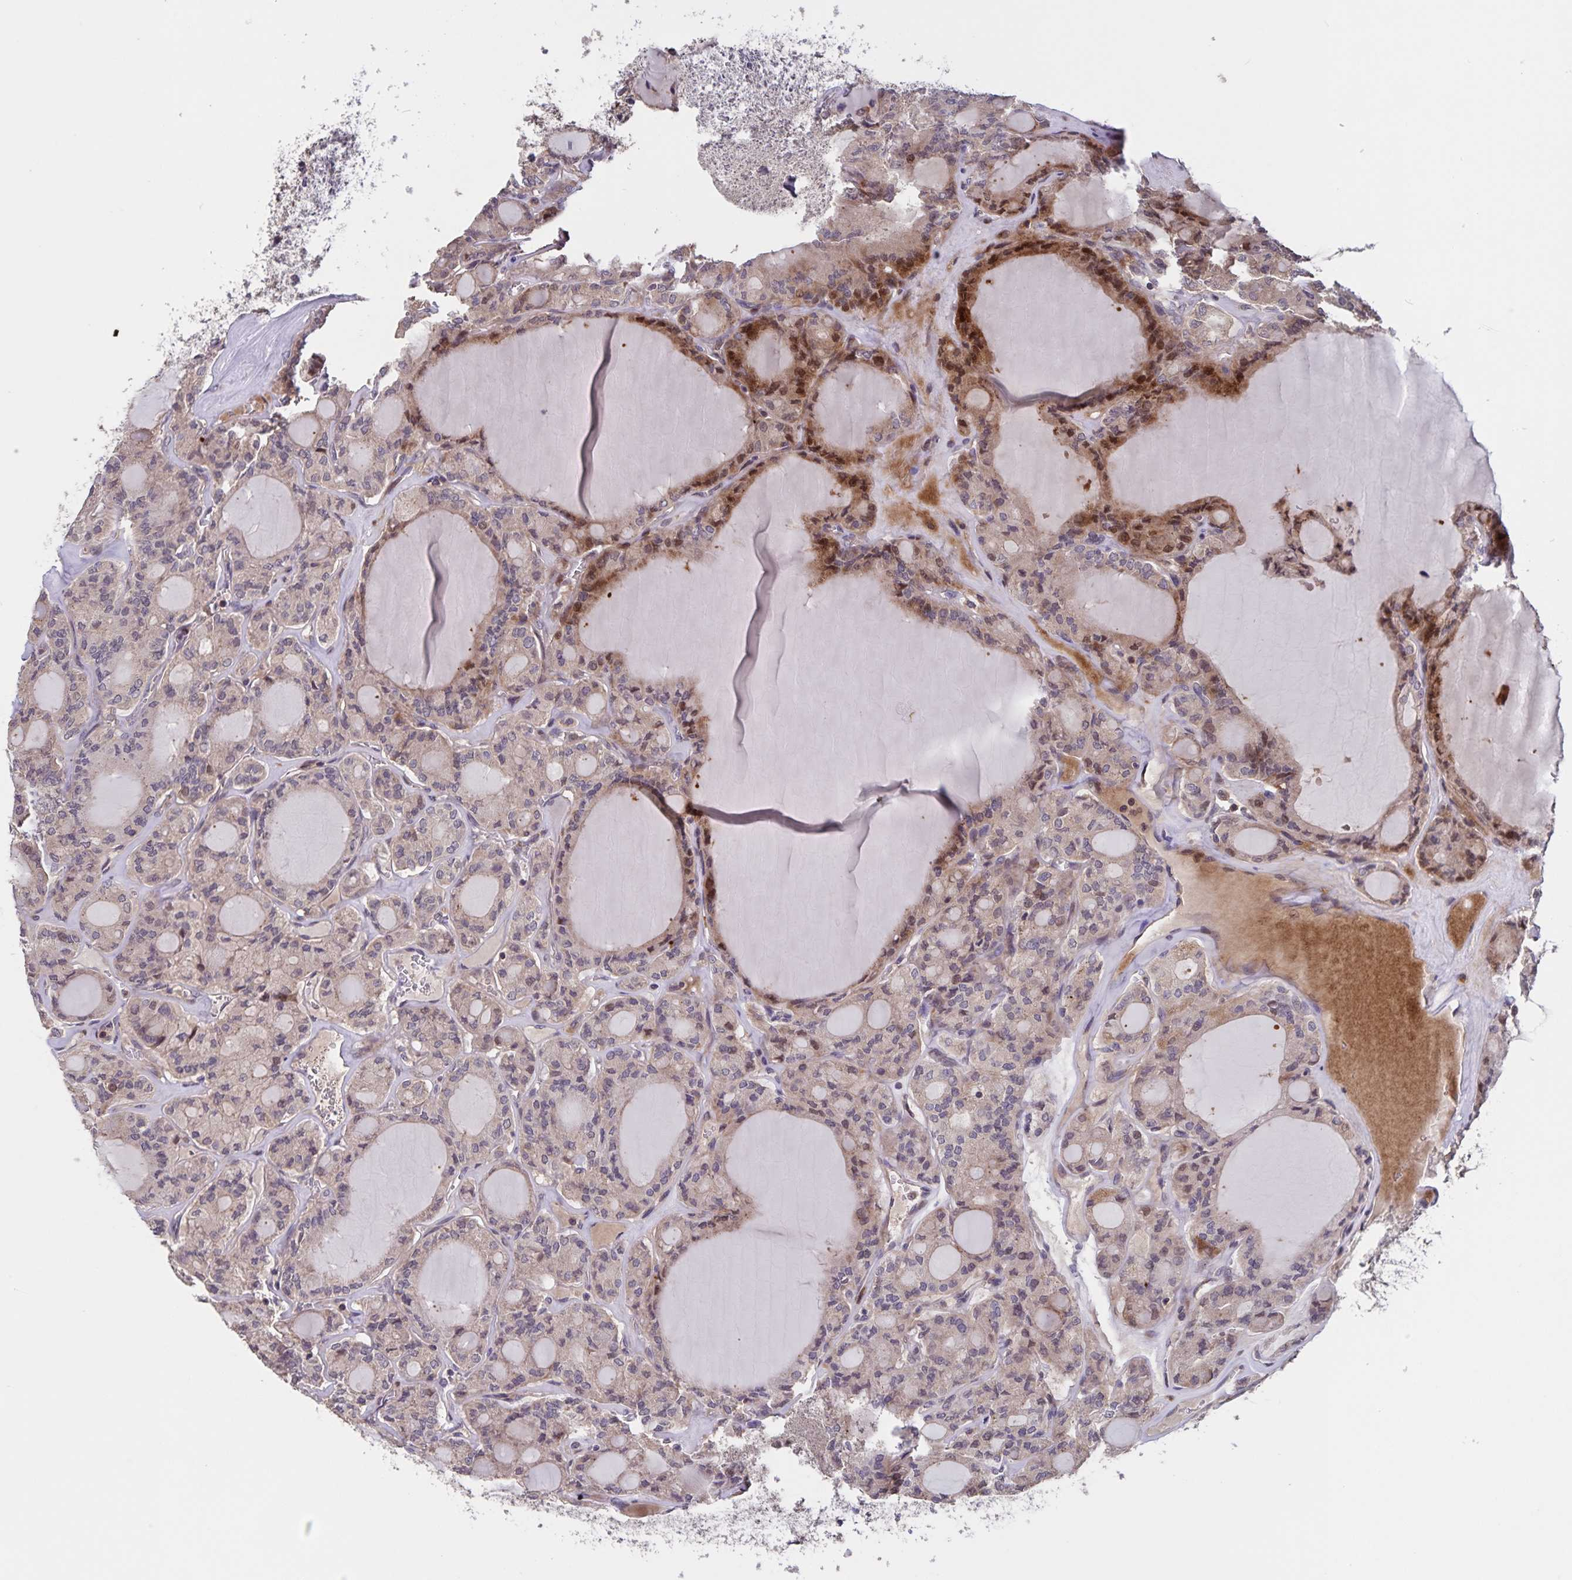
{"staining": {"intensity": "moderate", "quantity": "<25%", "location": "cytoplasmic/membranous"}, "tissue": "thyroid cancer", "cell_type": "Tumor cells", "image_type": "cancer", "snomed": [{"axis": "morphology", "description": "Papillary adenocarcinoma, NOS"}, {"axis": "topography", "description": "Thyroid gland"}], "caption": "Protein staining of thyroid cancer tissue reveals moderate cytoplasmic/membranous expression in approximately <25% of tumor cells.", "gene": "FBXL16", "patient": {"sex": "male", "age": 87}}